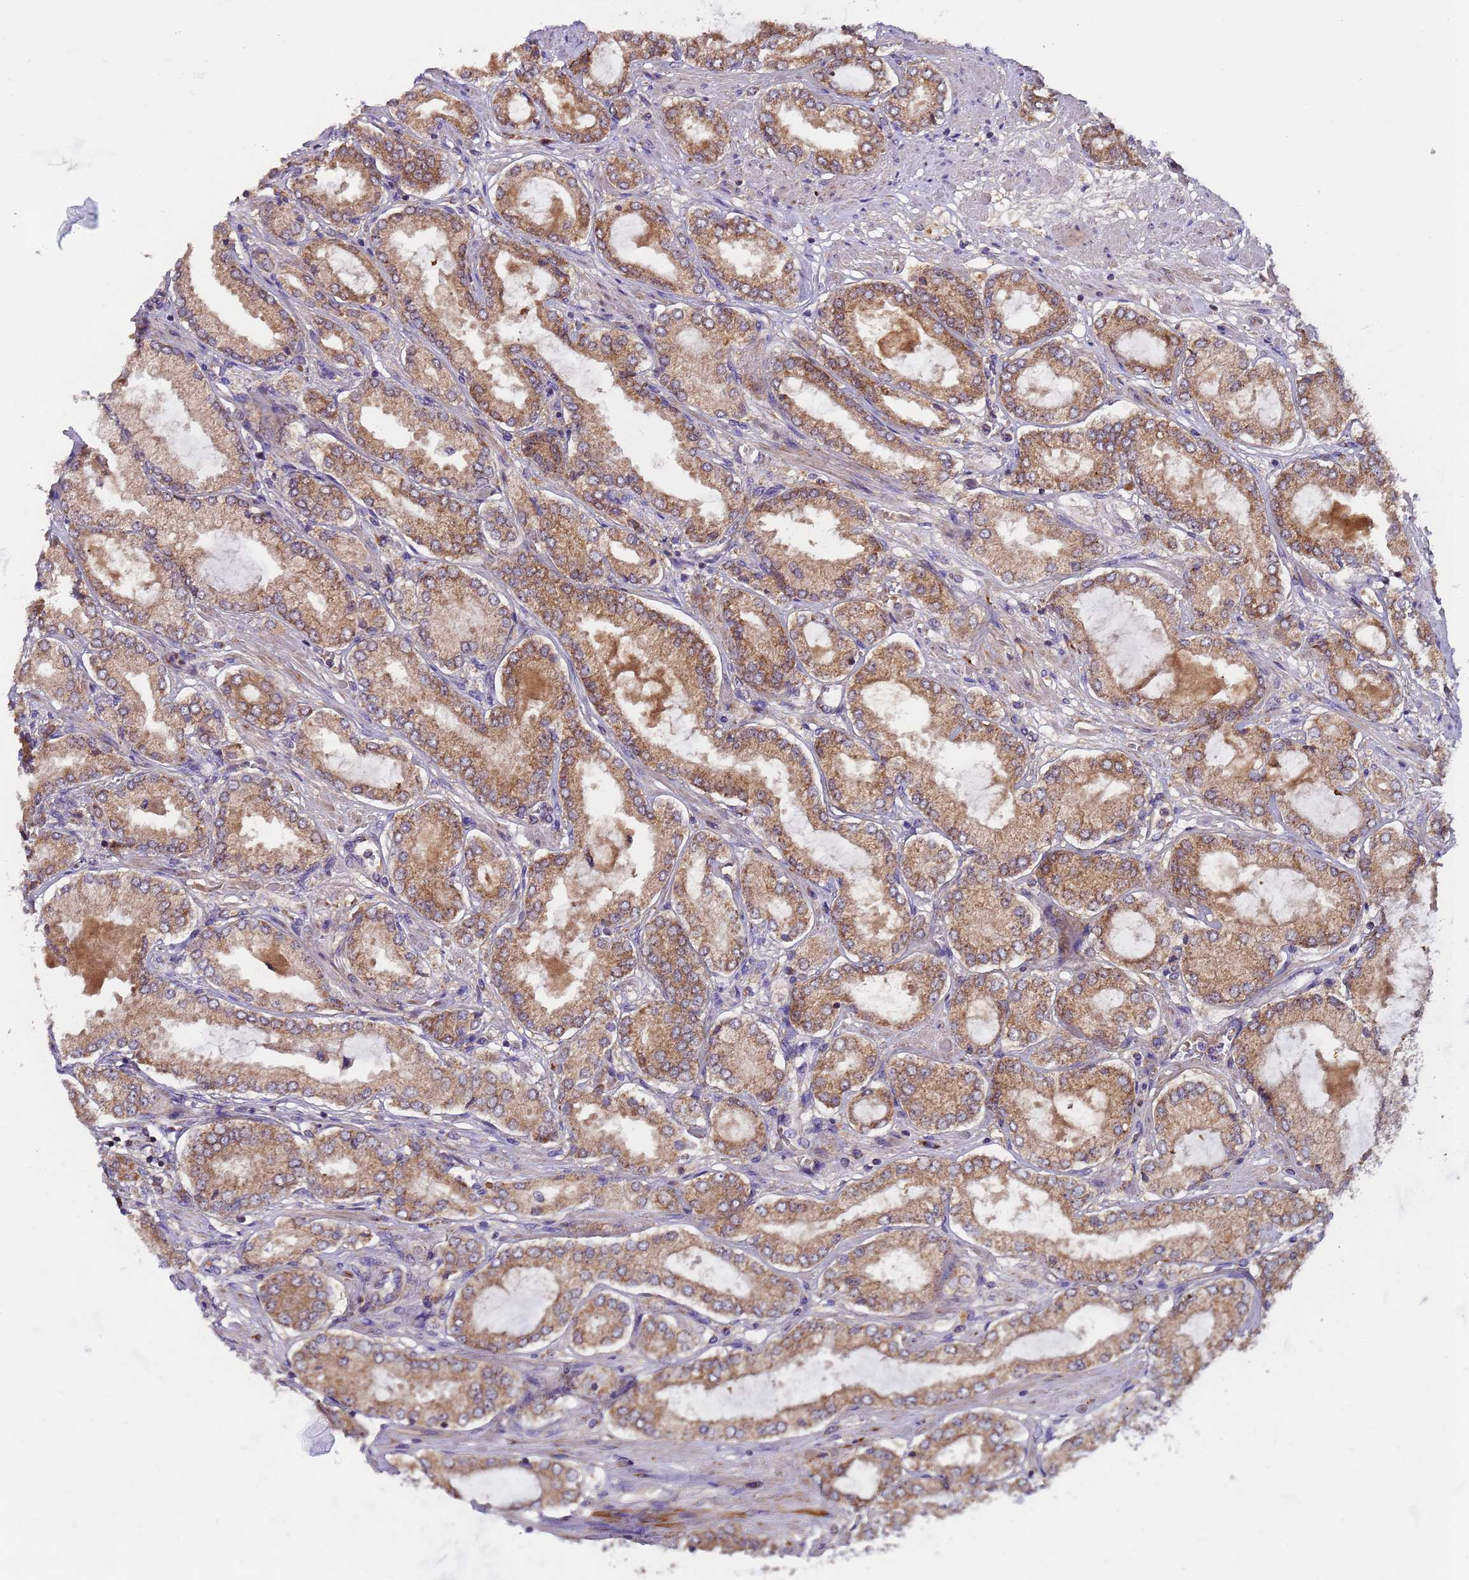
{"staining": {"intensity": "moderate", "quantity": ">75%", "location": "cytoplasmic/membranous"}, "tissue": "prostate cancer", "cell_type": "Tumor cells", "image_type": "cancer", "snomed": [{"axis": "morphology", "description": "Adenocarcinoma, High grade"}, {"axis": "topography", "description": "Prostate"}], "caption": "Tumor cells reveal medium levels of moderate cytoplasmic/membranous staining in about >75% of cells in human prostate cancer.", "gene": "TMEM126A", "patient": {"sex": "male", "age": 68}}